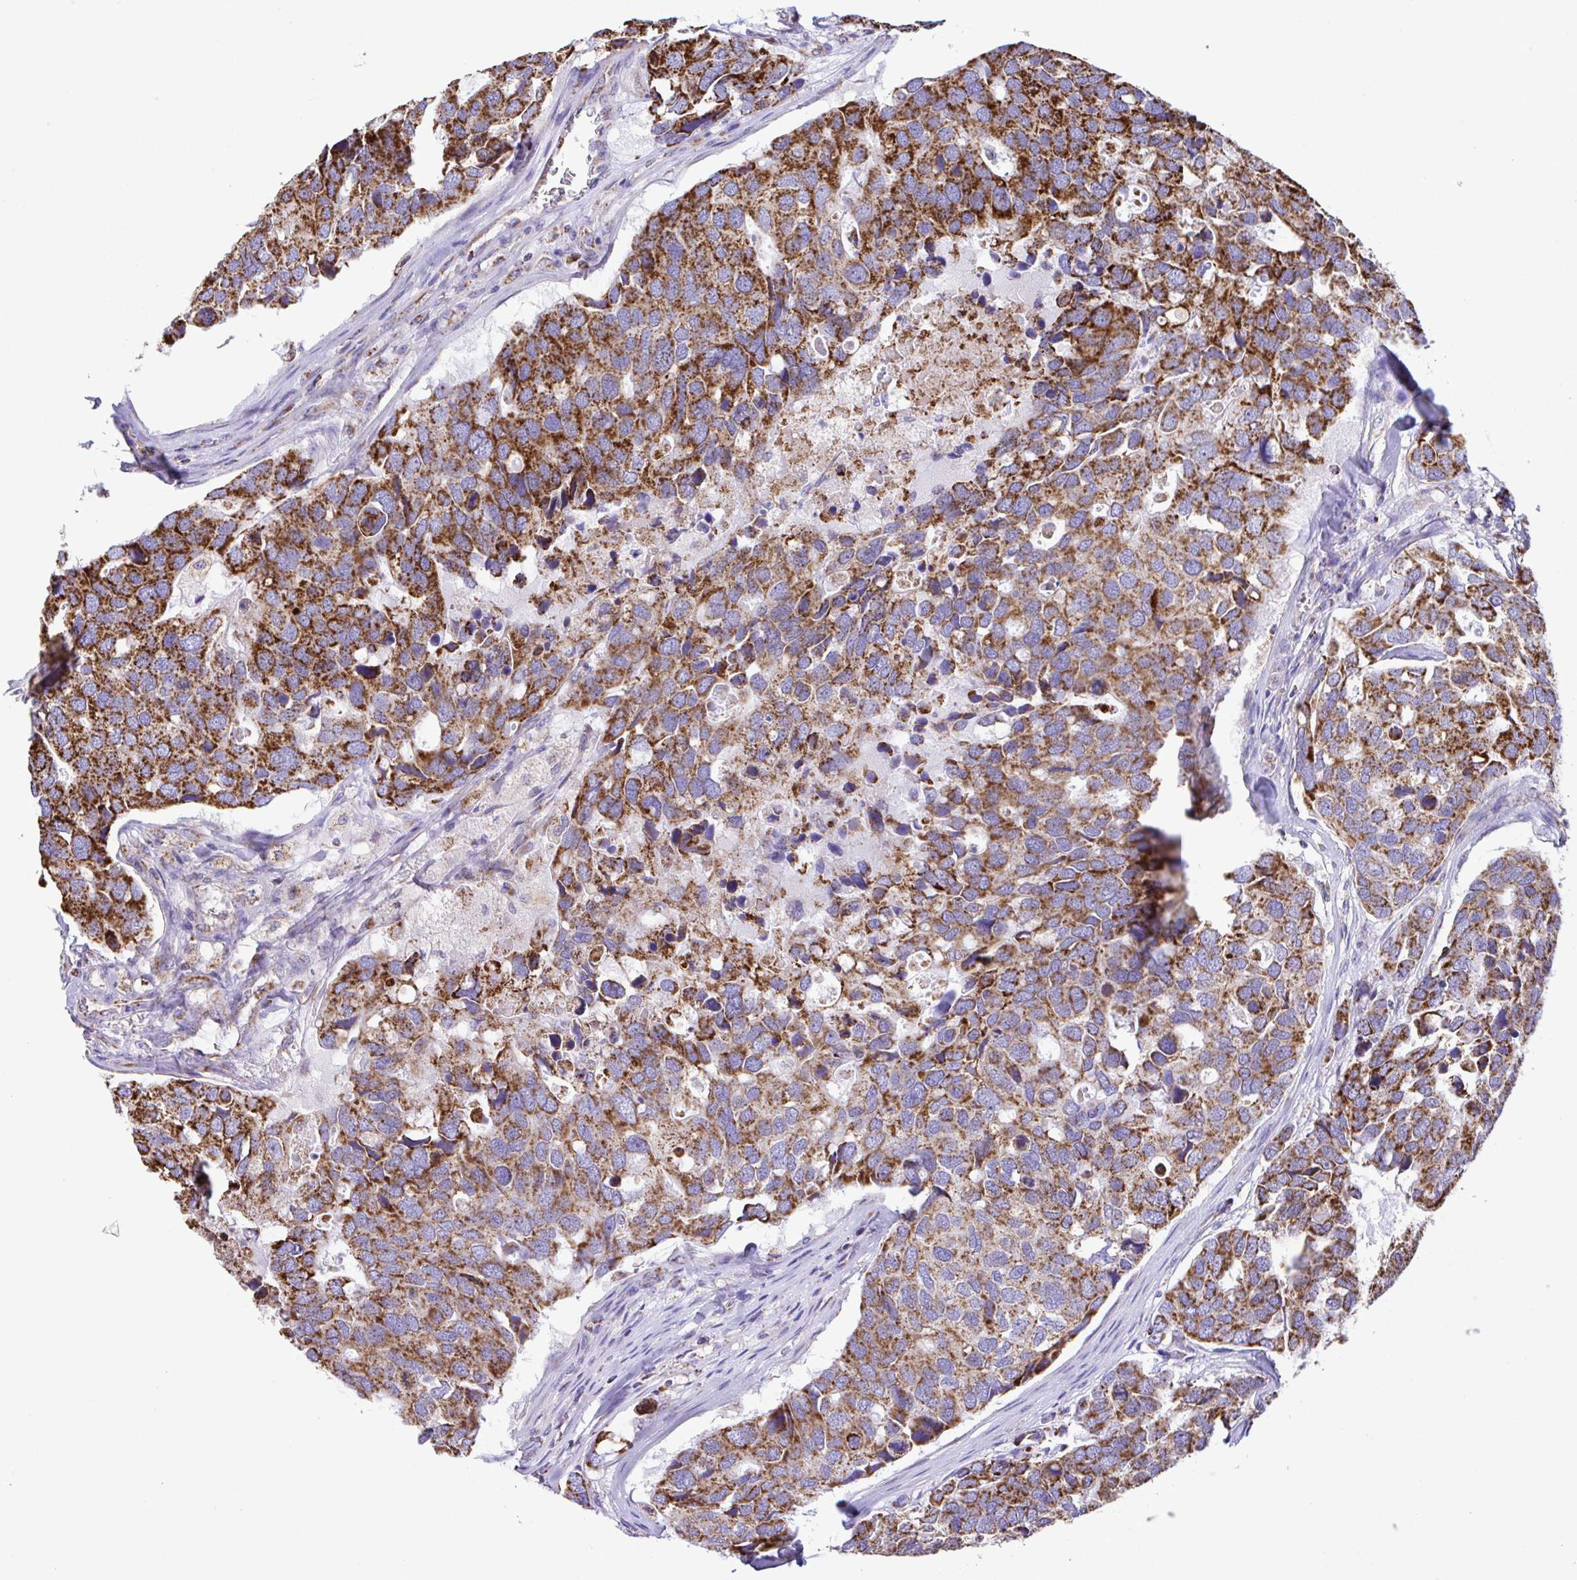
{"staining": {"intensity": "strong", "quantity": ">75%", "location": "cytoplasmic/membranous"}, "tissue": "breast cancer", "cell_type": "Tumor cells", "image_type": "cancer", "snomed": [{"axis": "morphology", "description": "Duct carcinoma"}, {"axis": "topography", "description": "Breast"}], "caption": "Breast intraductal carcinoma stained with IHC reveals strong cytoplasmic/membranous expression in about >75% of tumor cells. (DAB (3,3'-diaminobenzidine) IHC with brightfield microscopy, high magnification).", "gene": "PCMTD2", "patient": {"sex": "female", "age": 83}}